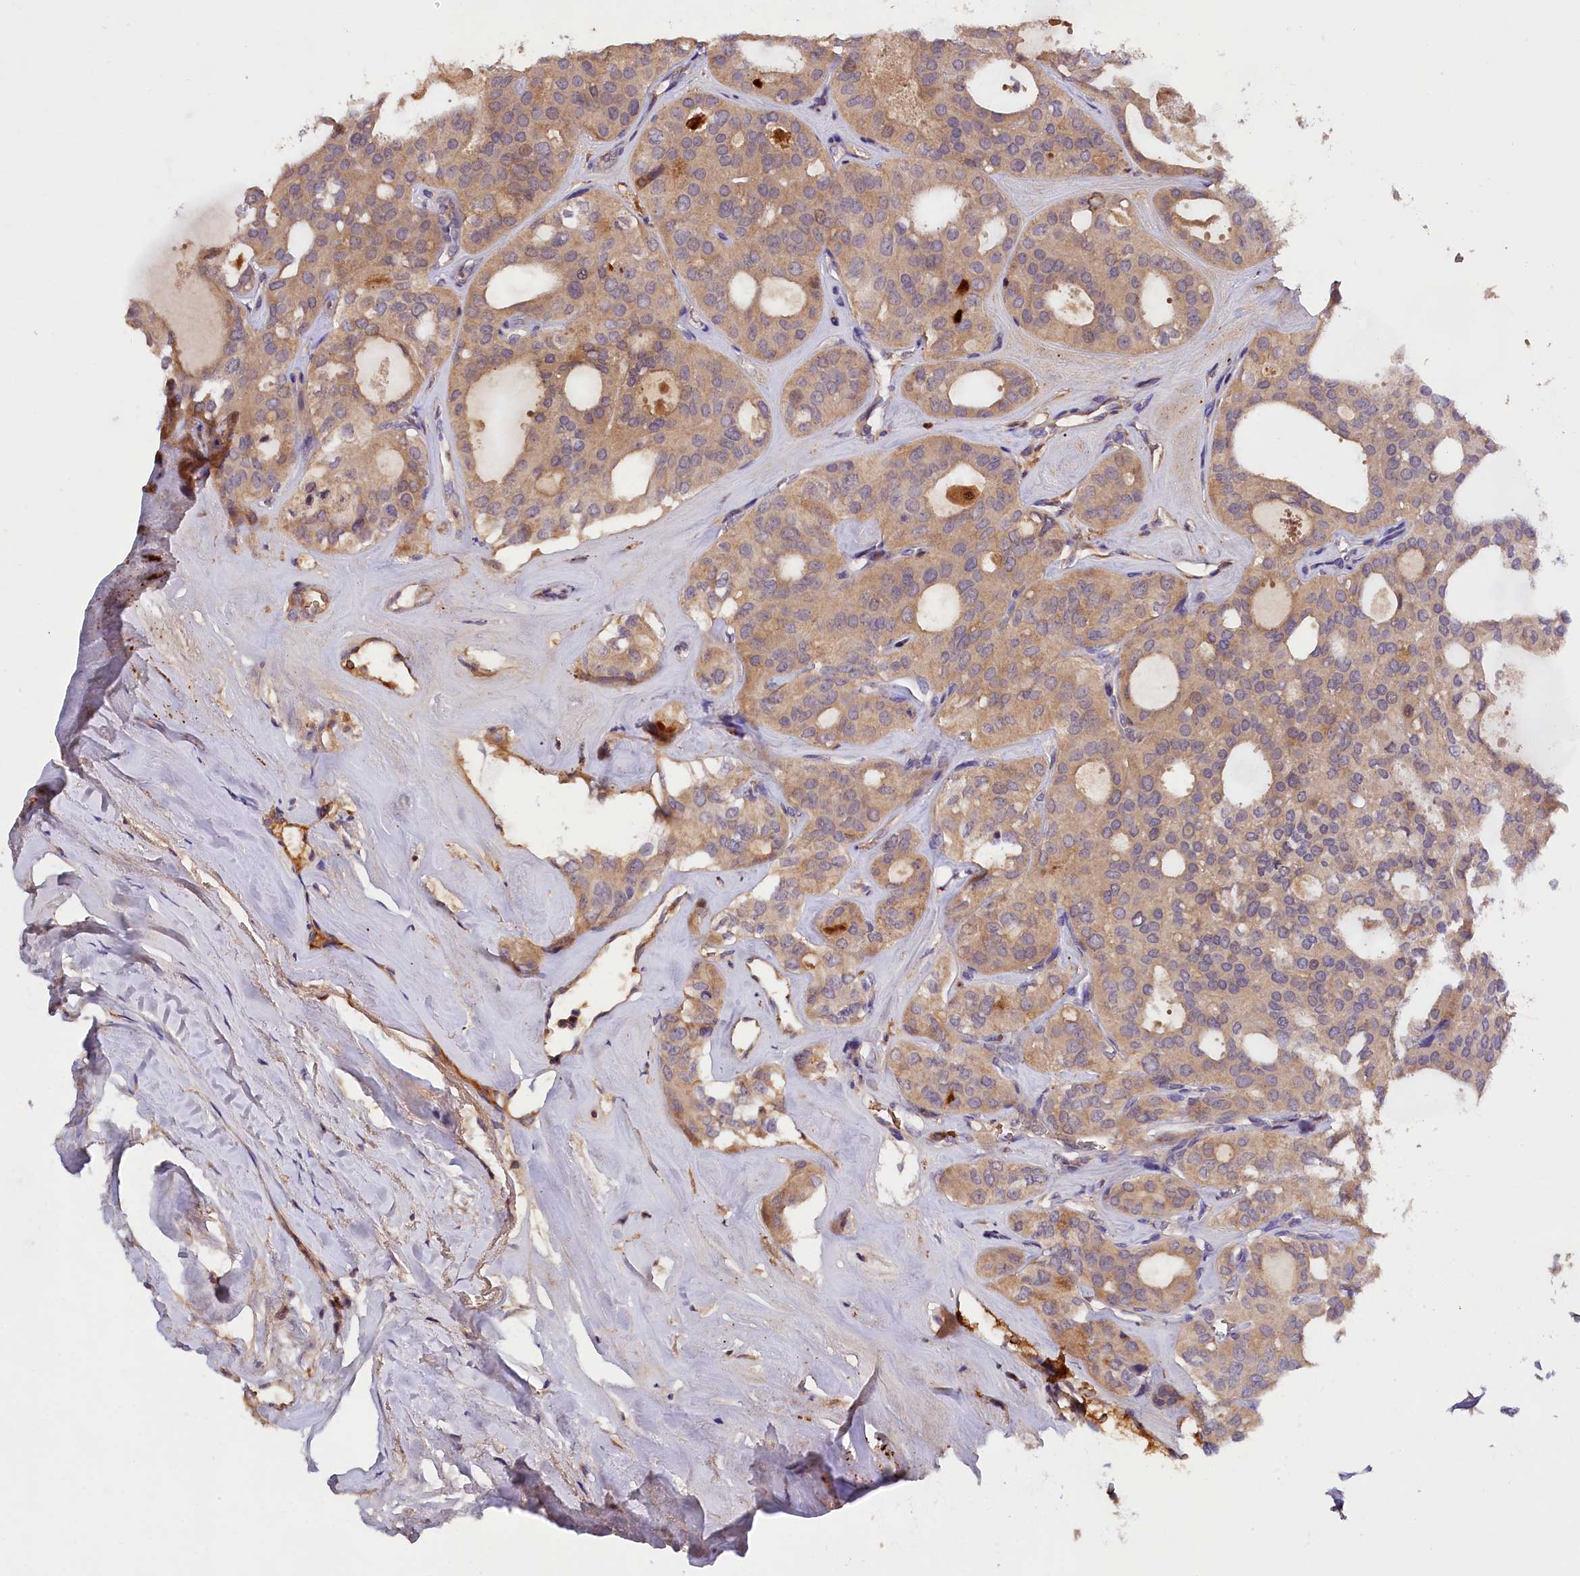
{"staining": {"intensity": "moderate", "quantity": ">75%", "location": "cytoplasmic/membranous"}, "tissue": "thyroid cancer", "cell_type": "Tumor cells", "image_type": "cancer", "snomed": [{"axis": "morphology", "description": "Follicular adenoma carcinoma, NOS"}, {"axis": "topography", "description": "Thyroid gland"}], "caption": "Tumor cells exhibit medium levels of moderate cytoplasmic/membranous staining in approximately >75% of cells in human thyroid follicular adenoma carcinoma. (DAB IHC, brown staining for protein, blue staining for nuclei).", "gene": "PHAF1", "patient": {"sex": "male", "age": 75}}